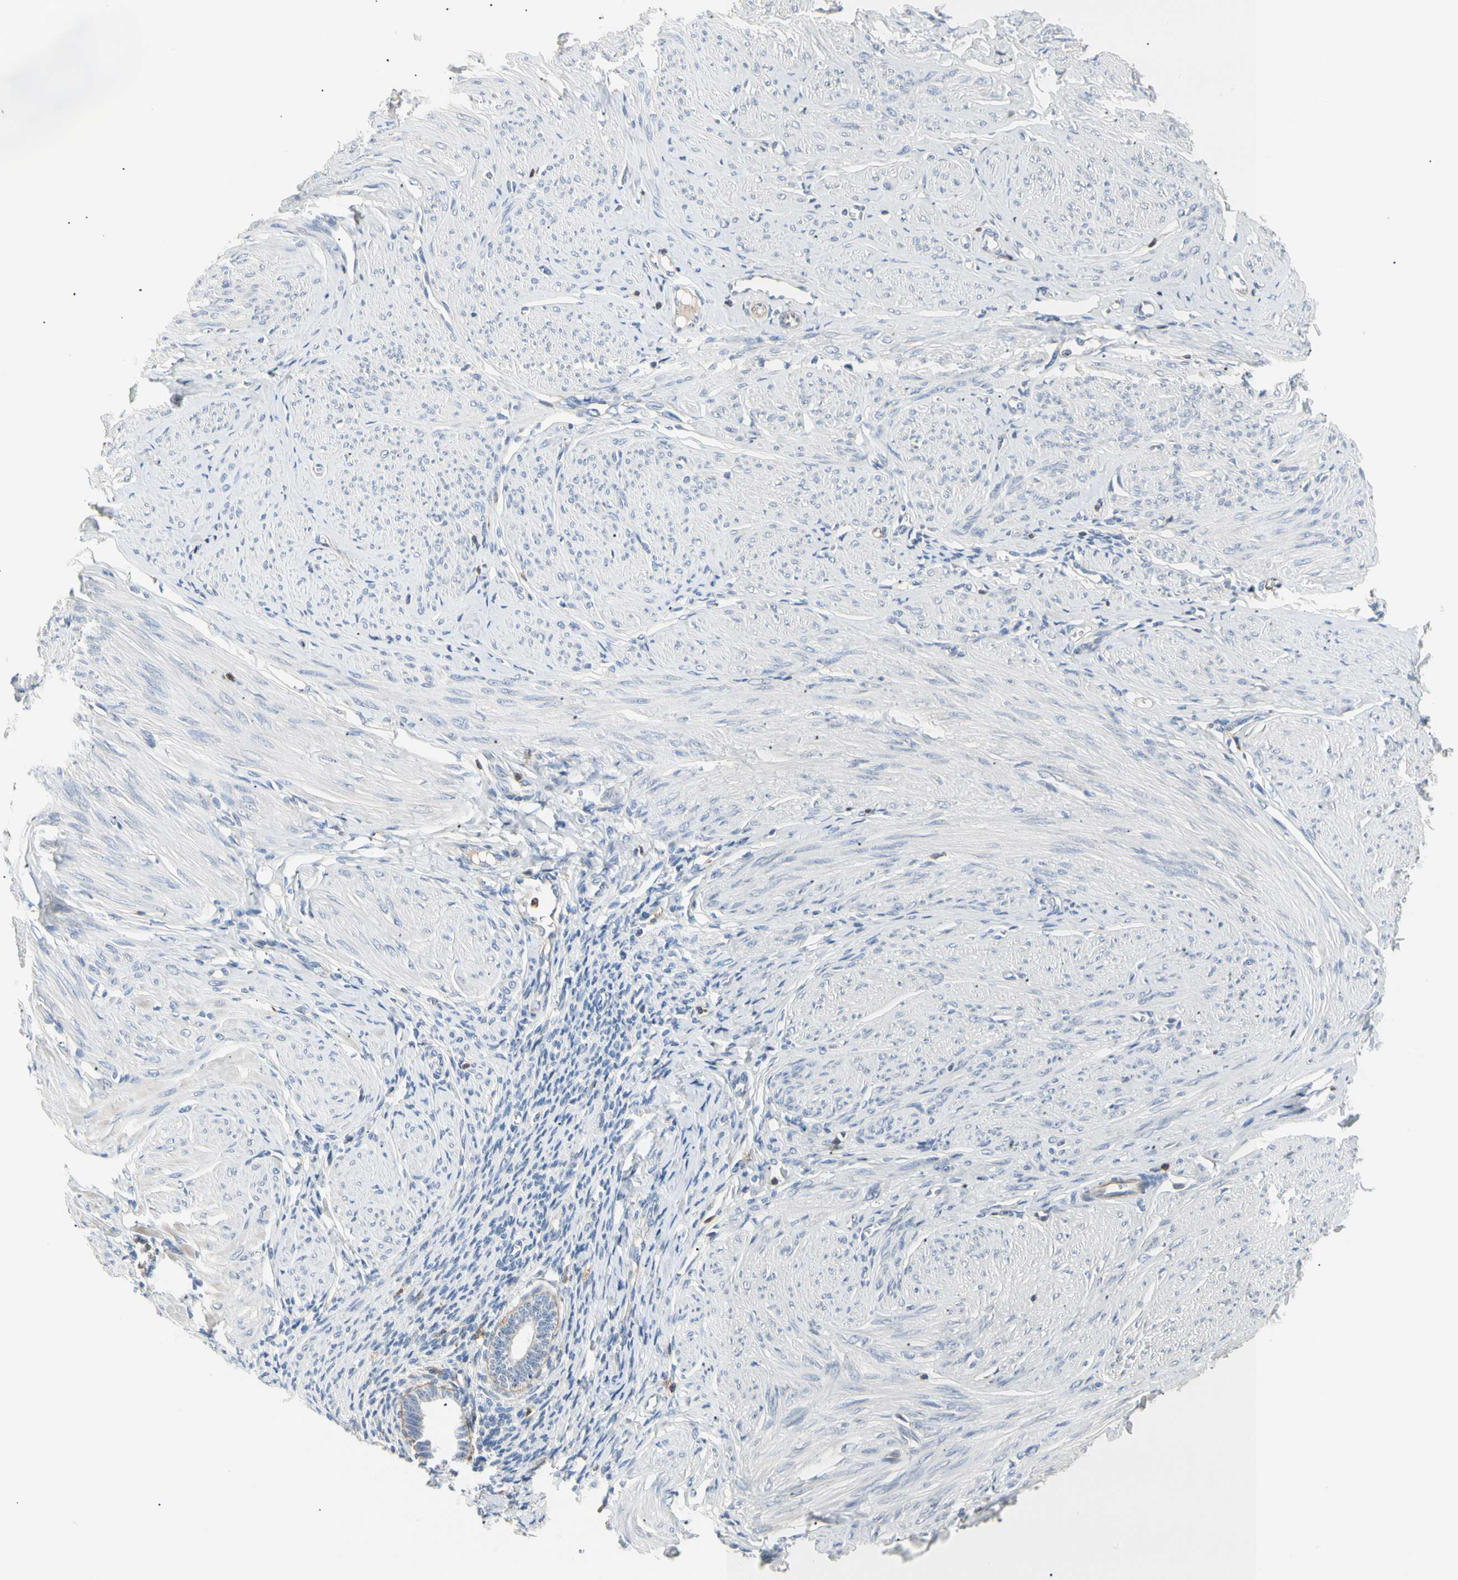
{"staining": {"intensity": "negative", "quantity": "none", "location": "none"}, "tissue": "smooth muscle", "cell_type": "Smooth muscle cells", "image_type": "normal", "snomed": [{"axis": "morphology", "description": "Normal tissue, NOS"}, {"axis": "topography", "description": "Uterus"}], "caption": "Immunohistochemistry (IHC) photomicrograph of benign human smooth muscle stained for a protein (brown), which demonstrates no expression in smooth muscle cells.", "gene": "TNFRSF18", "patient": {"sex": "female", "age": 45}}